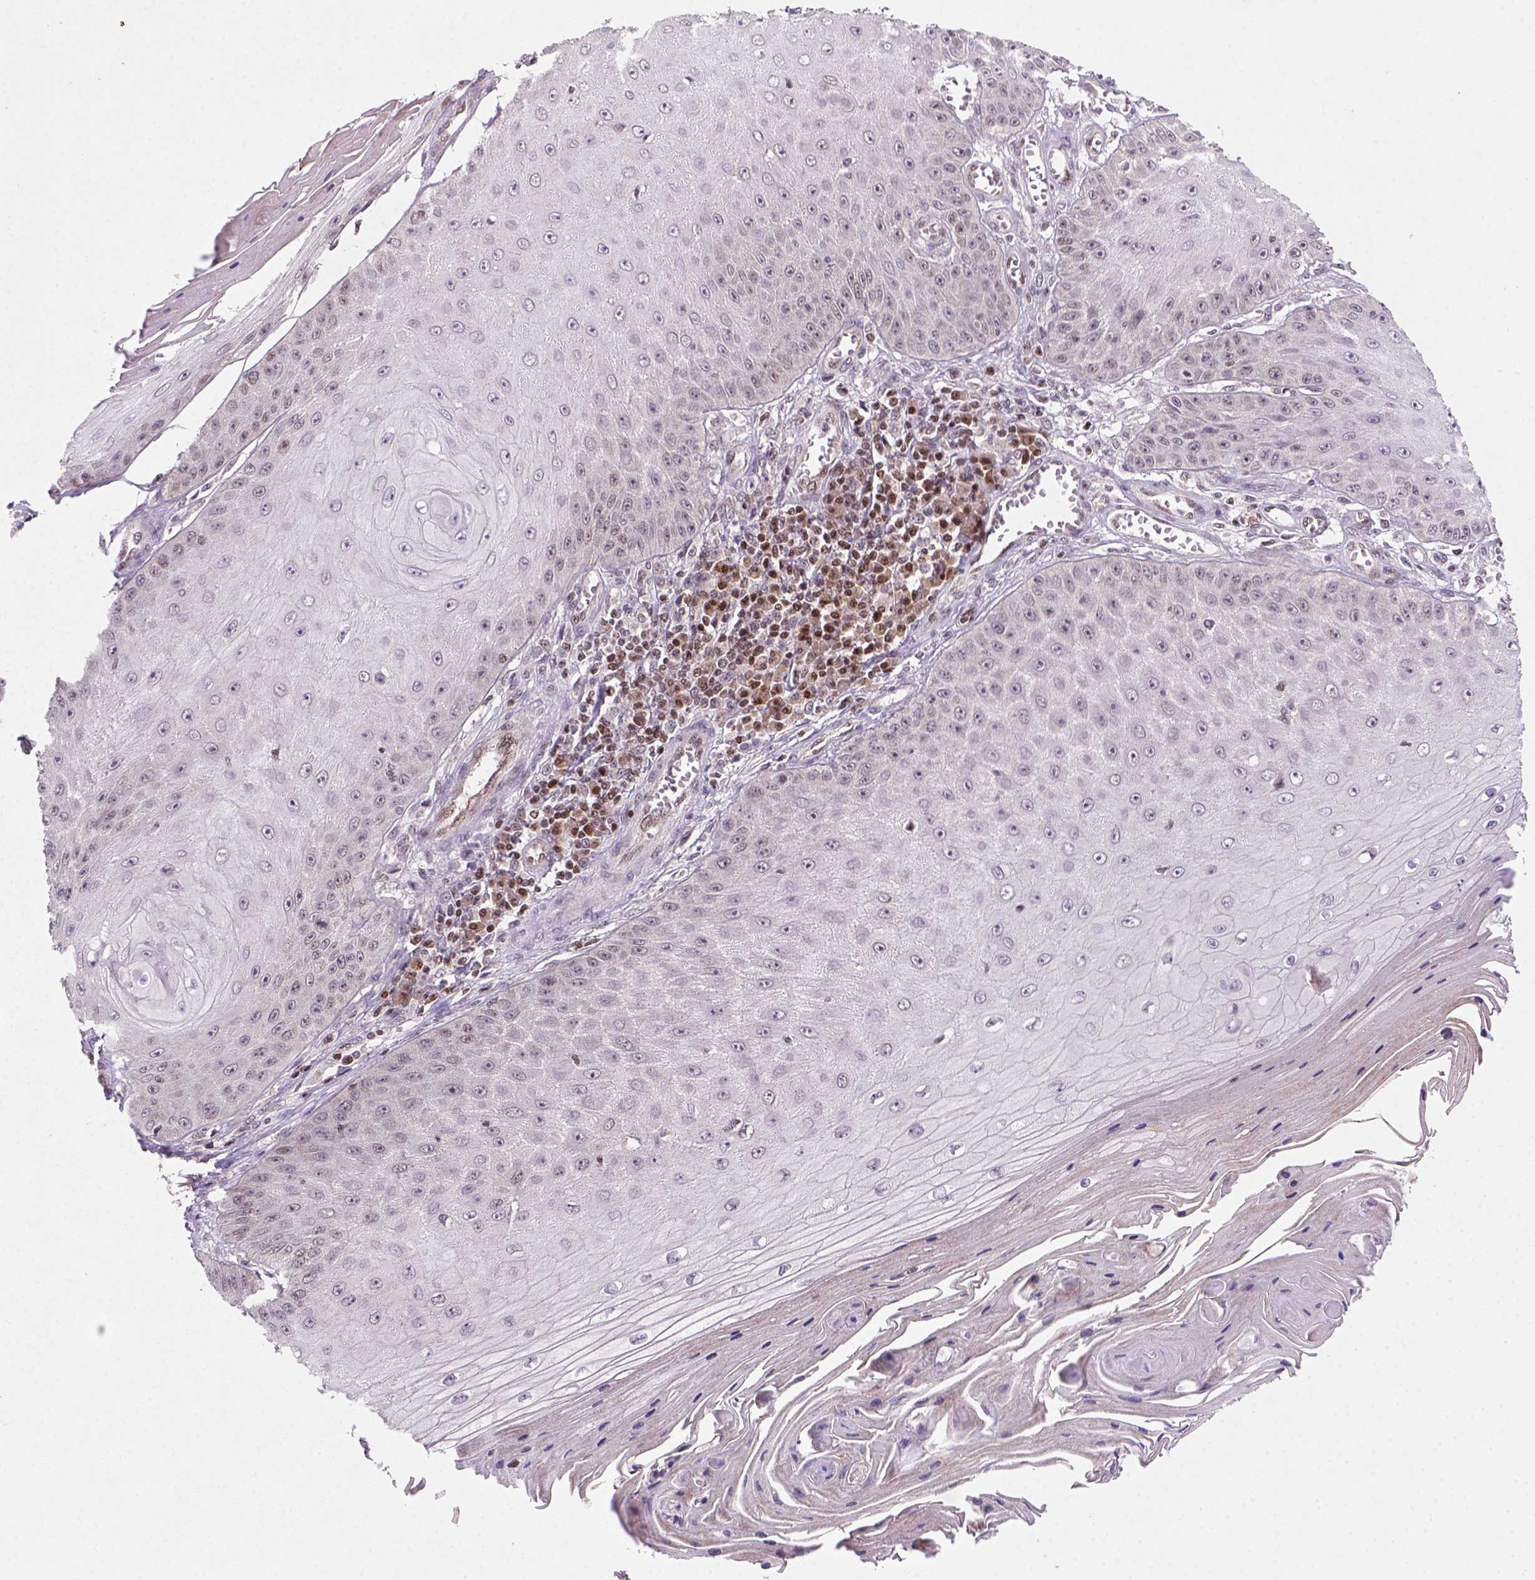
{"staining": {"intensity": "weak", "quantity": "<25%", "location": "nuclear"}, "tissue": "skin cancer", "cell_type": "Tumor cells", "image_type": "cancer", "snomed": [{"axis": "morphology", "description": "Squamous cell carcinoma, NOS"}, {"axis": "topography", "description": "Skin"}], "caption": "Squamous cell carcinoma (skin) was stained to show a protein in brown. There is no significant staining in tumor cells.", "gene": "MGMT", "patient": {"sex": "male", "age": 70}}